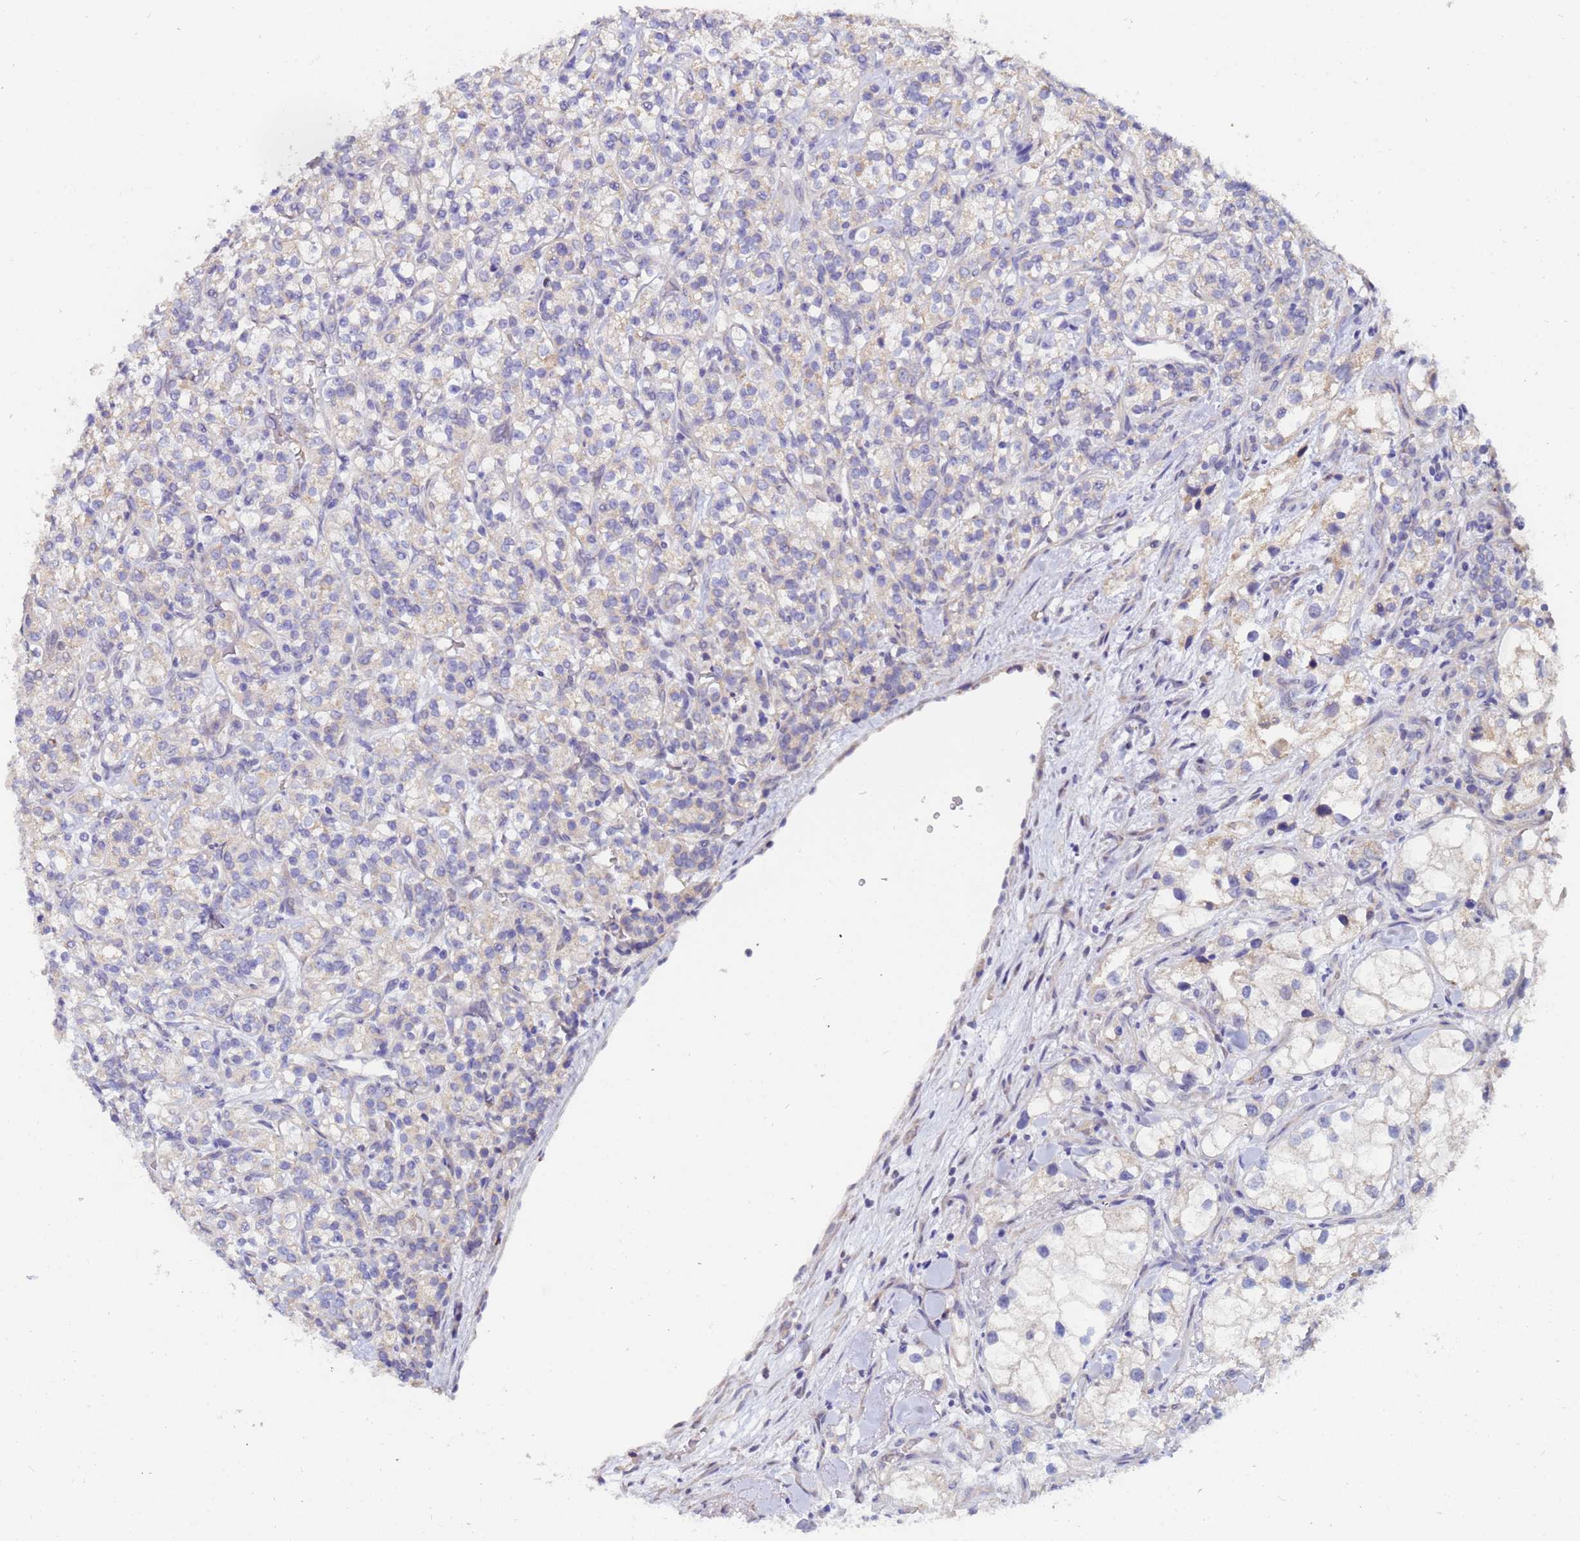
{"staining": {"intensity": "negative", "quantity": "none", "location": "none"}, "tissue": "renal cancer", "cell_type": "Tumor cells", "image_type": "cancer", "snomed": [{"axis": "morphology", "description": "Adenocarcinoma, NOS"}, {"axis": "topography", "description": "Kidney"}], "caption": "Immunohistochemical staining of human renal cancer (adenocarcinoma) demonstrates no significant positivity in tumor cells. The staining was performed using DAB to visualize the protein expression in brown, while the nuclei were stained in blue with hematoxylin (Magnification: 20x).", "gene": "IHO1", "patient": {"sex": "male", "age": 77}}